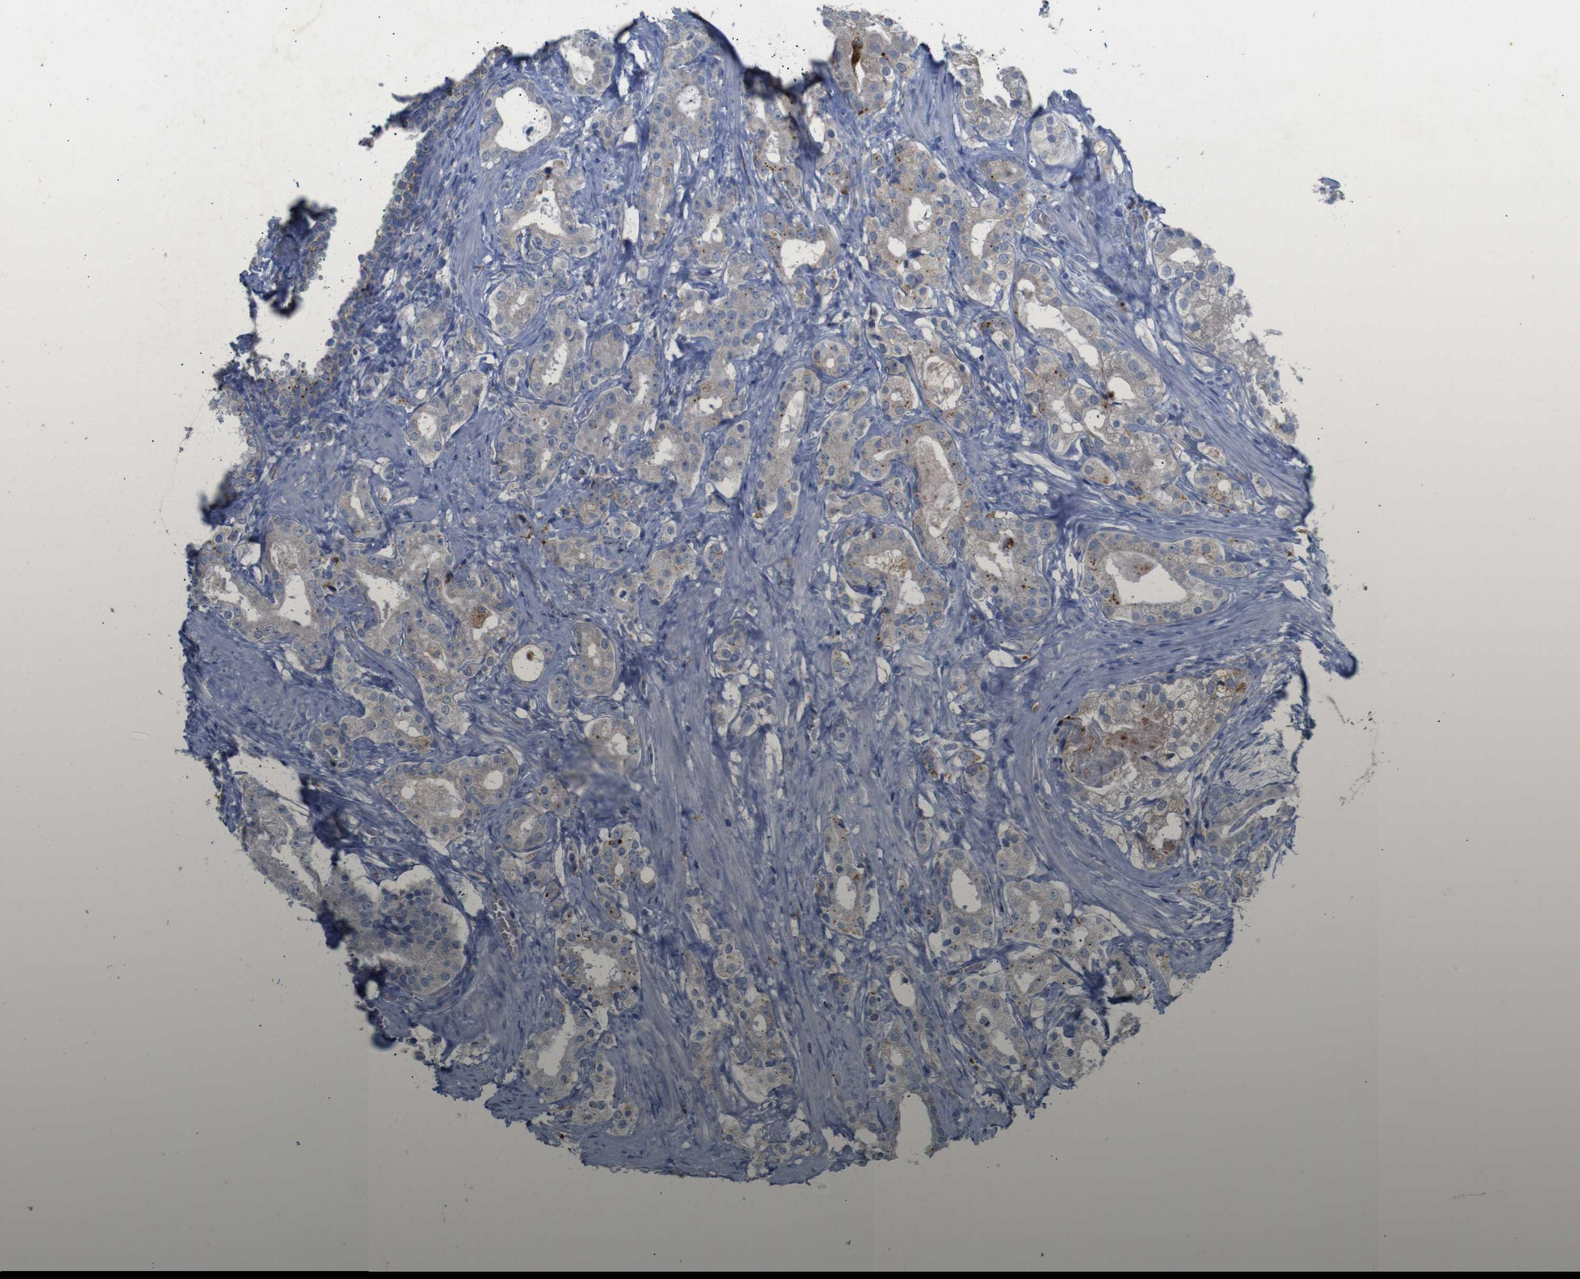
{"staining": {"intensity": "weak", "quantity": "<25%", "location": "cytoplasmic/membranous"}, "tissue": "prostate cancer", "cell_type": "Tumor cells", "image_type": "cancer", "snomed": [{"axis": "morphology", "description": "Adenocarcinoma, Low grade"}, {"axis": "topography", "description": "Prostate"}], "caption": "A micrograph of prostate low-grade adenocarcinoma stained for a protein demonstrates no brown staining in tumor cells.", "gene": "NHLRC3", "patient": {"sex": "male", "age": 59}}